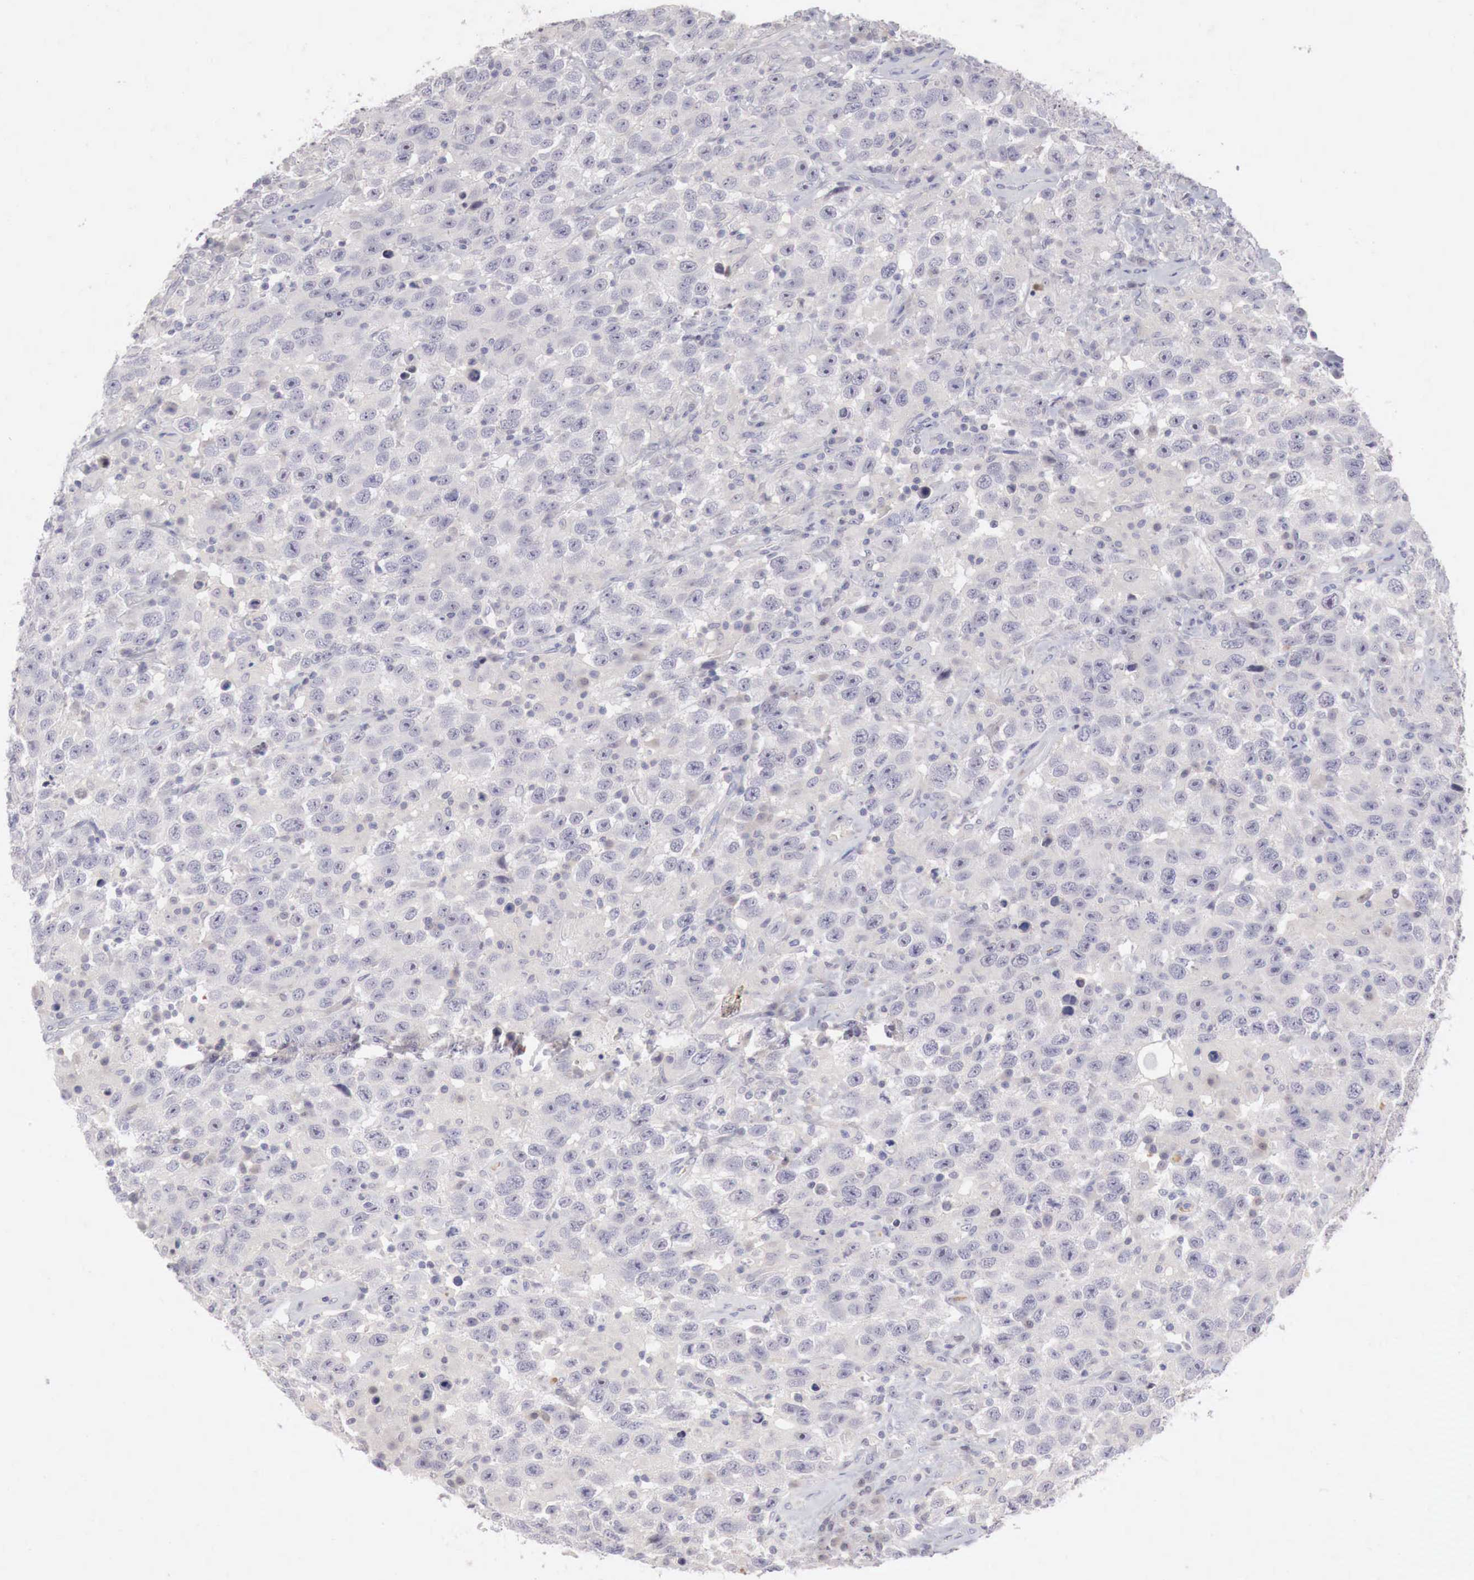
{"staining": {"intensity": "negative", "quantity": "none", "location": "none"}, "tissue": "testis cancer", "cell_type": "Tumor cells", "image_type": "cancer", "snomed": [{"axis": "morphology", "description": "Seminoma, NOS"}, {"axis": "topography", "description": "Testis"}], "caption": "Testis seminoma stained for a protein using IHC shows no positivity tumor cells.", "gene": "GATA1", "patient": {"sex": "male", "age": 41}}